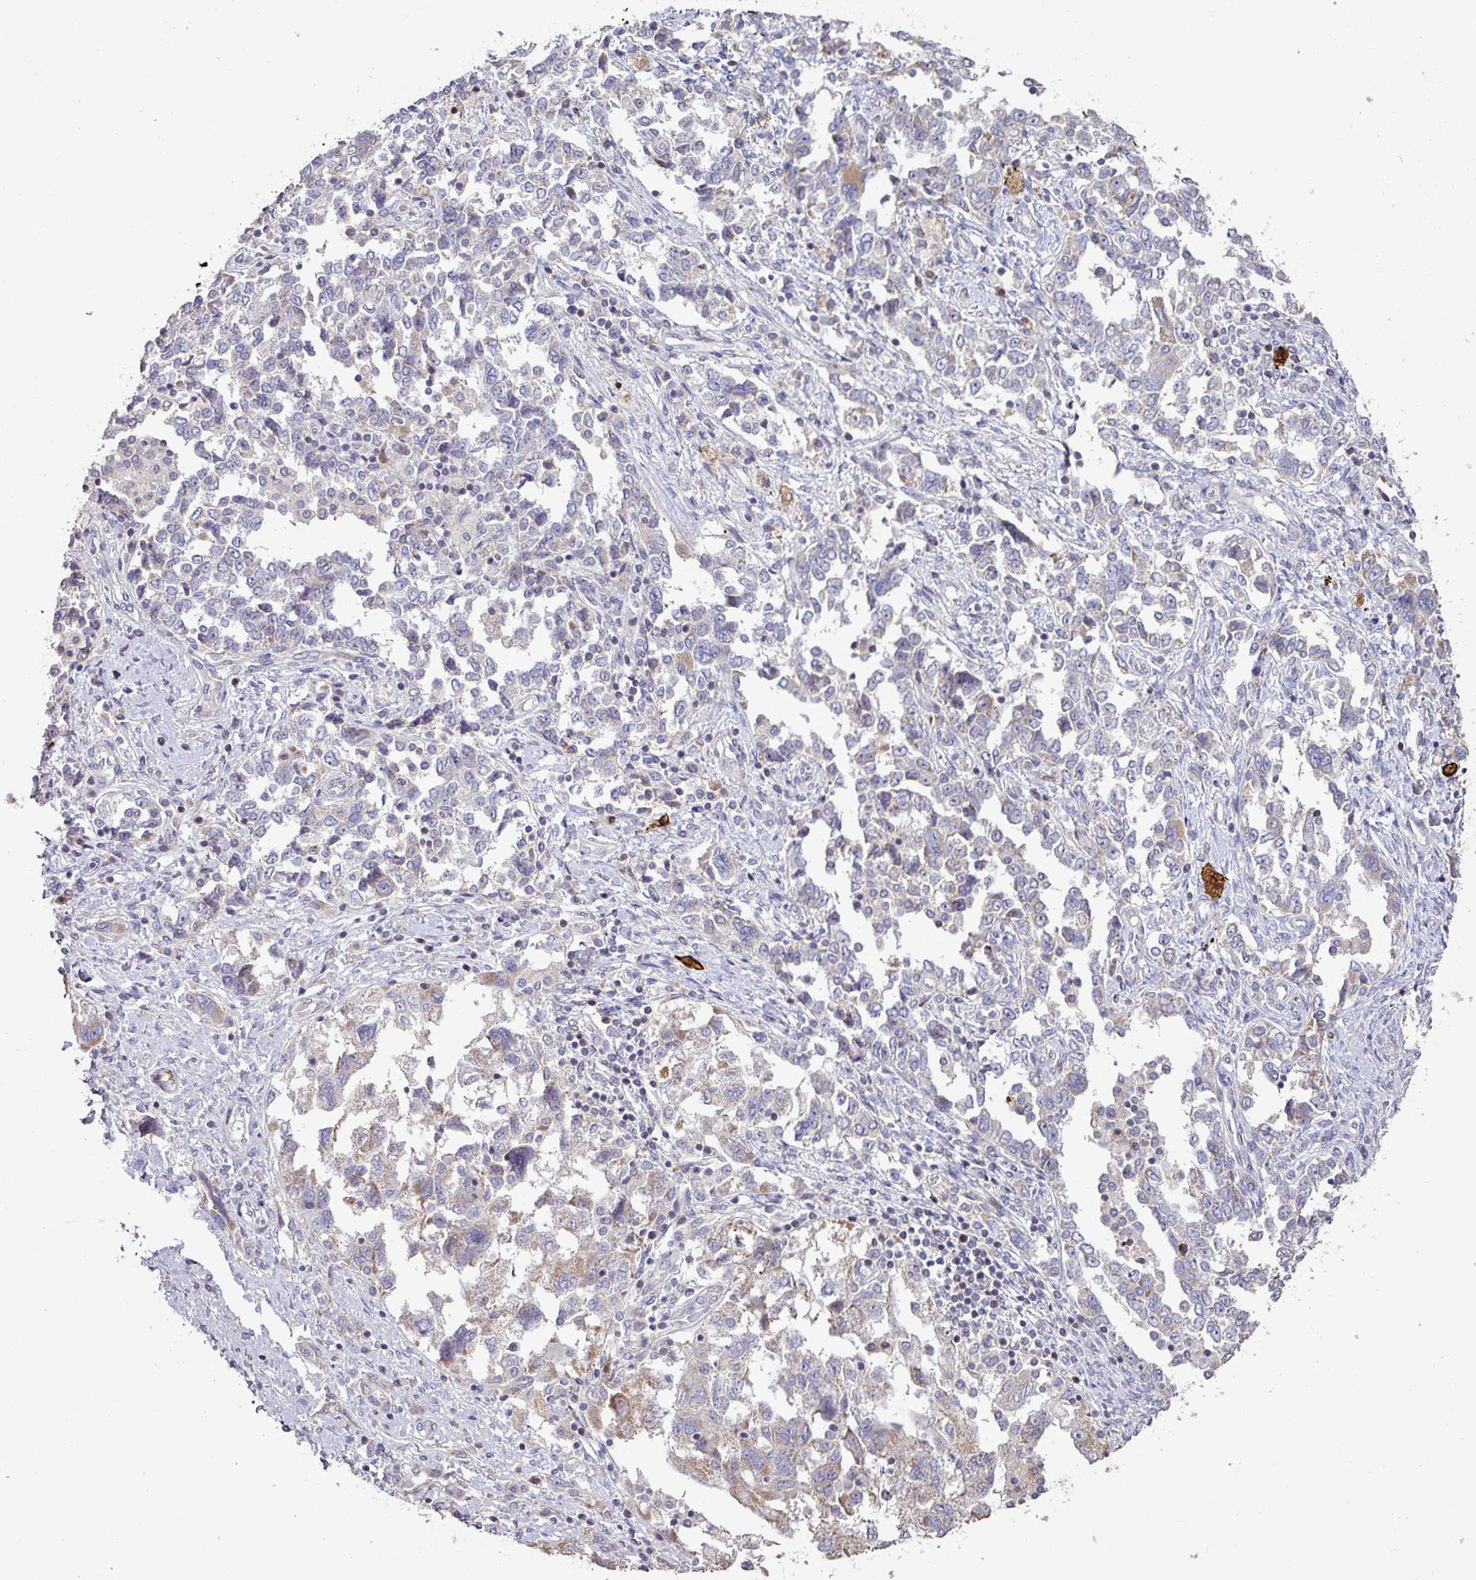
{"staining": {"intensity": "weak", "quantity": "25%-75%", "location": "cytoplasmic/membranous"}, "tissue": "ovarian cancer", "cell_type": "Tumor cells", "image_type": "cancer", "snomed": [{"axis": "morphology", "description": "Carcinoma, NOS"}, {"axis": "morphology", "description": "Cystadenocarcinoma, serous, NOS"}, {"axis": "topography", "description": "Ovary"}], "caption": "About 25%-75% of tumor cells in human carcinoma (ovarian) show weak cytoplasmic/membranous protein staining as visualized by brown immunohistochemical staining.", "gene": "RPL23A", "patient": {"sex": "female", "age": 69}}